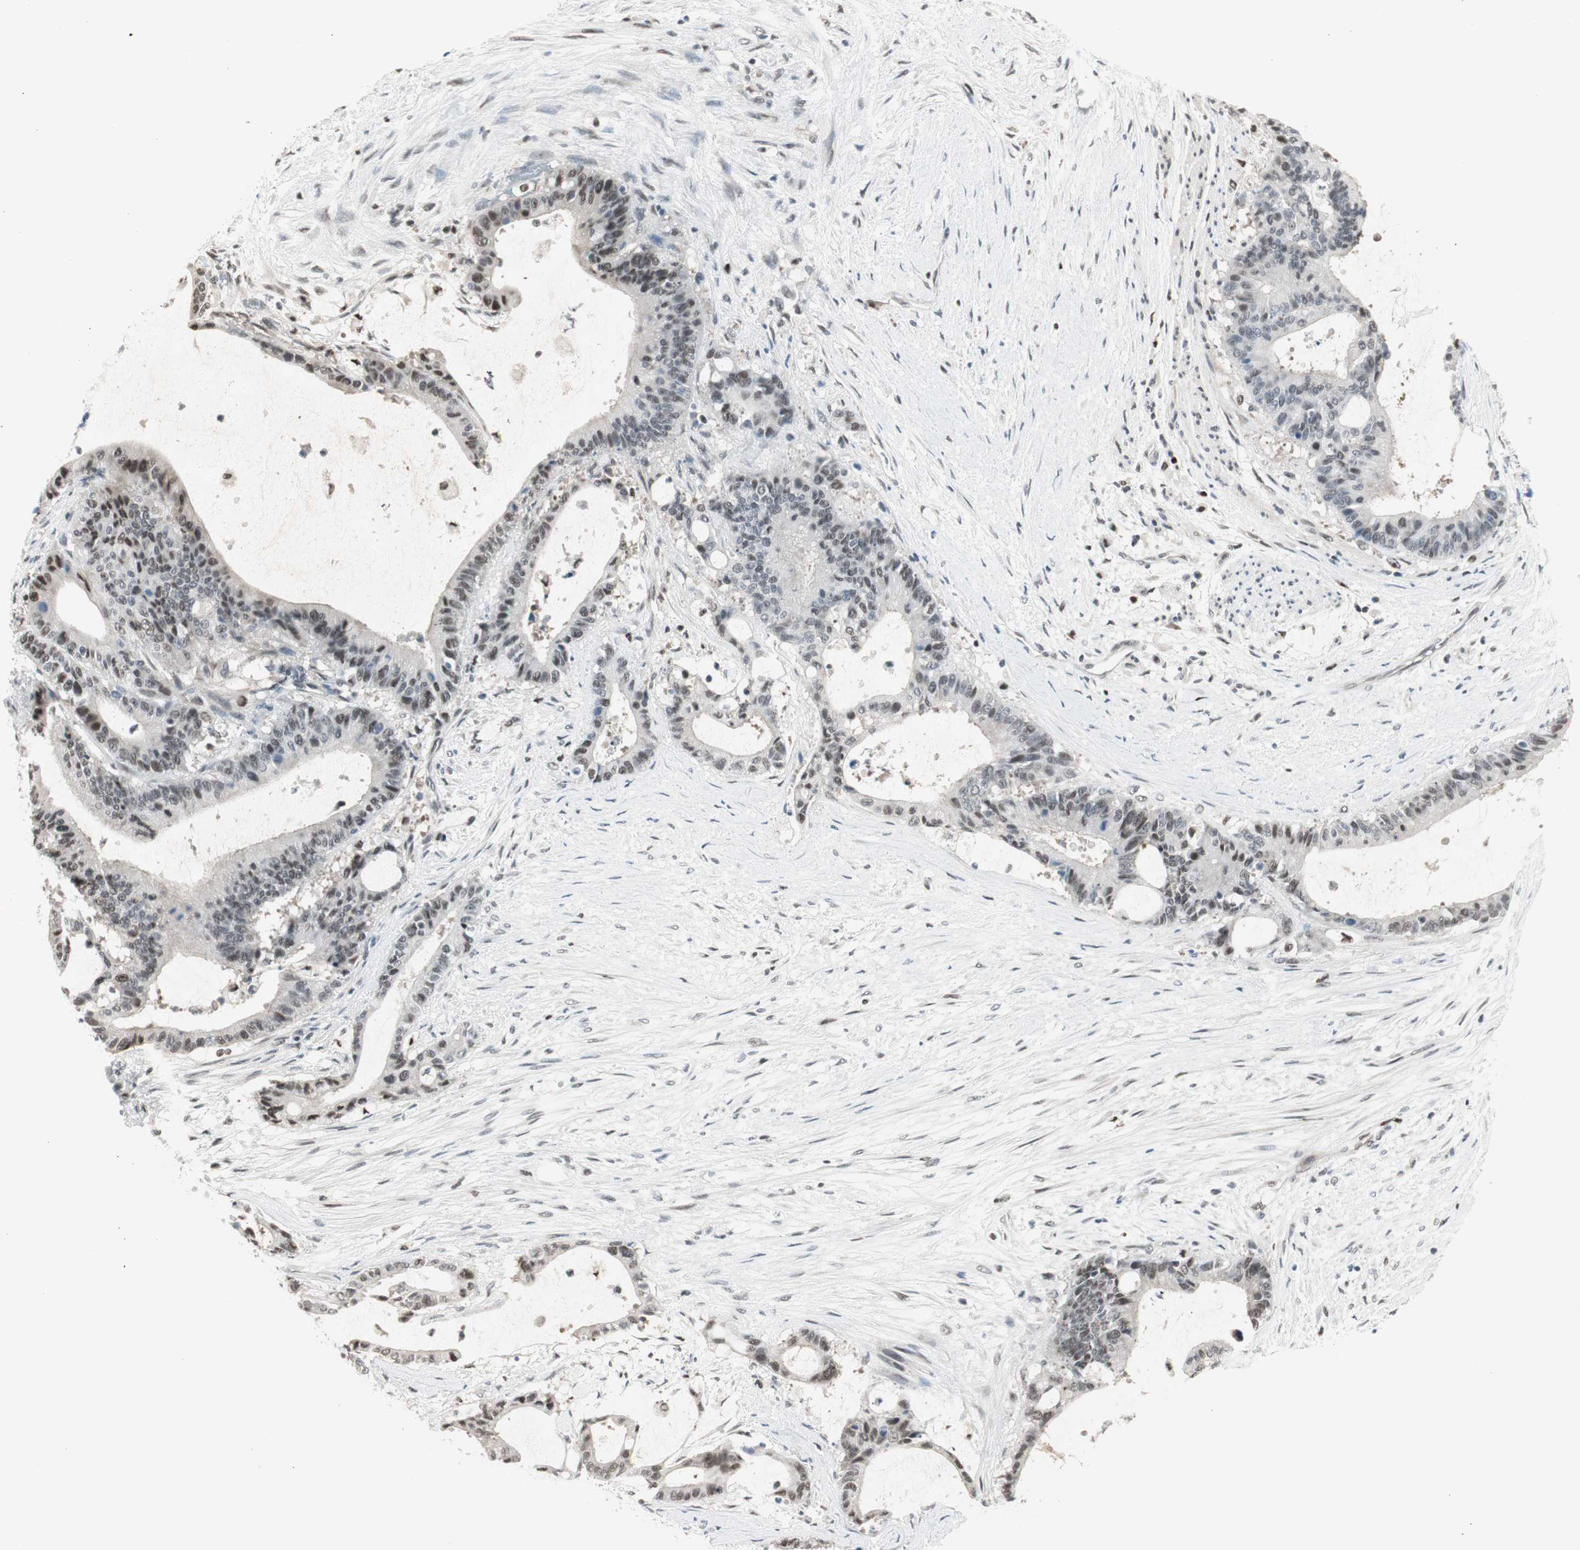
{"staining": {"intensity": "moderate", "quantity": "25%-75%", "location": "nuclear"}, "tissue": "liver cancer", "cell_type": "Tumor cells", "image_type": "cancer", "snomed": [{"axis": "morphology", "description": "Cholangiocarcinoma"}, {"axis": "topography", "description": "Liver"}], "caption": "Human liver cholangiocarcinoma stained with a protein marker reveals moderate staining in tumor cells.", "gene": "LONP2", "patient": {"sex": "female", "age": 73}}